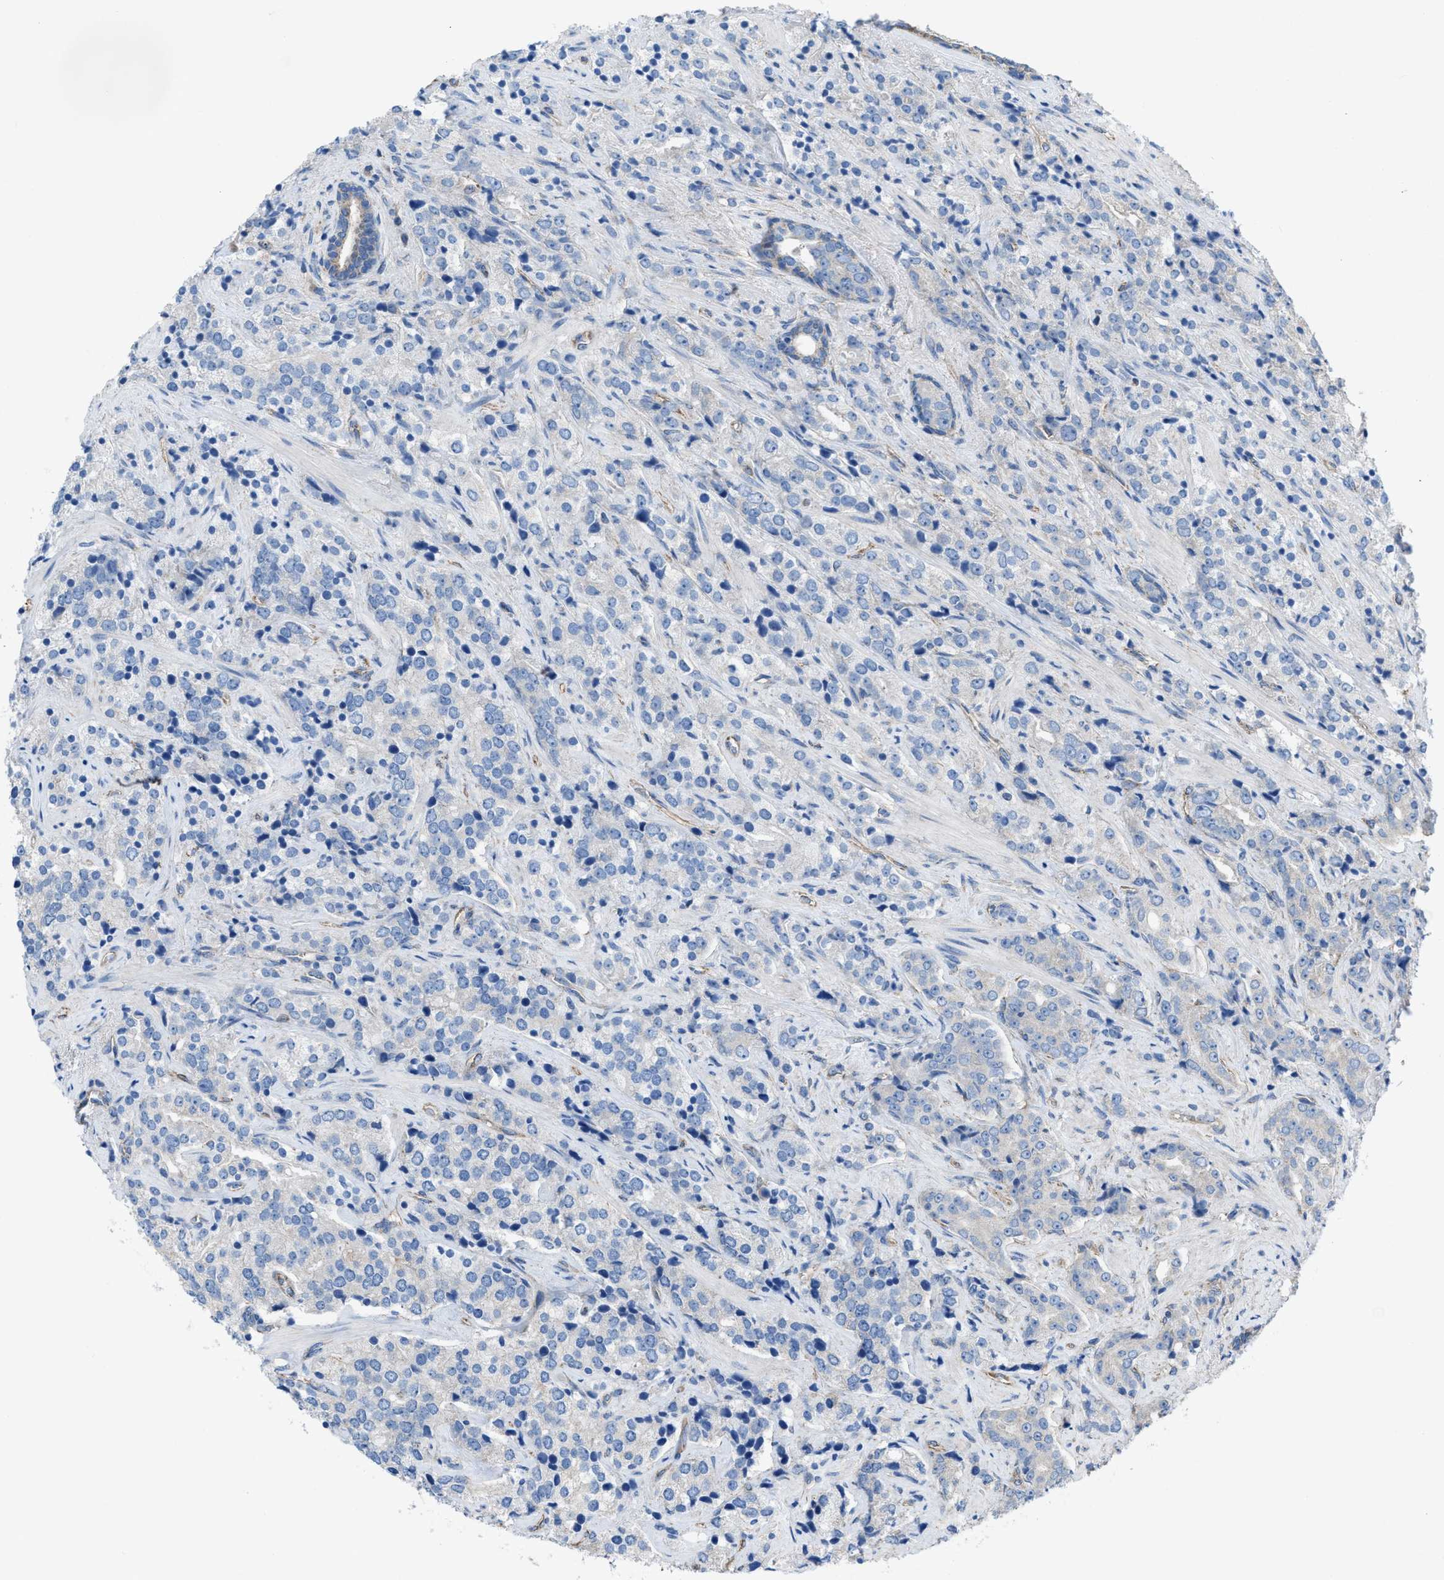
{"staining": {"intensity": "negative", "quantity": "none", "location": "none"}, "tissue": "prostate cancer", "cell_type": "Tumor cells", "image_type": "cancer", "snomed": [{"axis": "morphology", "description": "Adenocarcinoma, High grade"}, {"axis": "topography", "description": "Prostate"}], "caption": "Photomicrograph shows no protein expression in tumor cells of prostate cancer (high-grade adenocarcinoma) tissue.", "gene": "DOLPP1", "patient": {"sex": "male", "age": 71}}